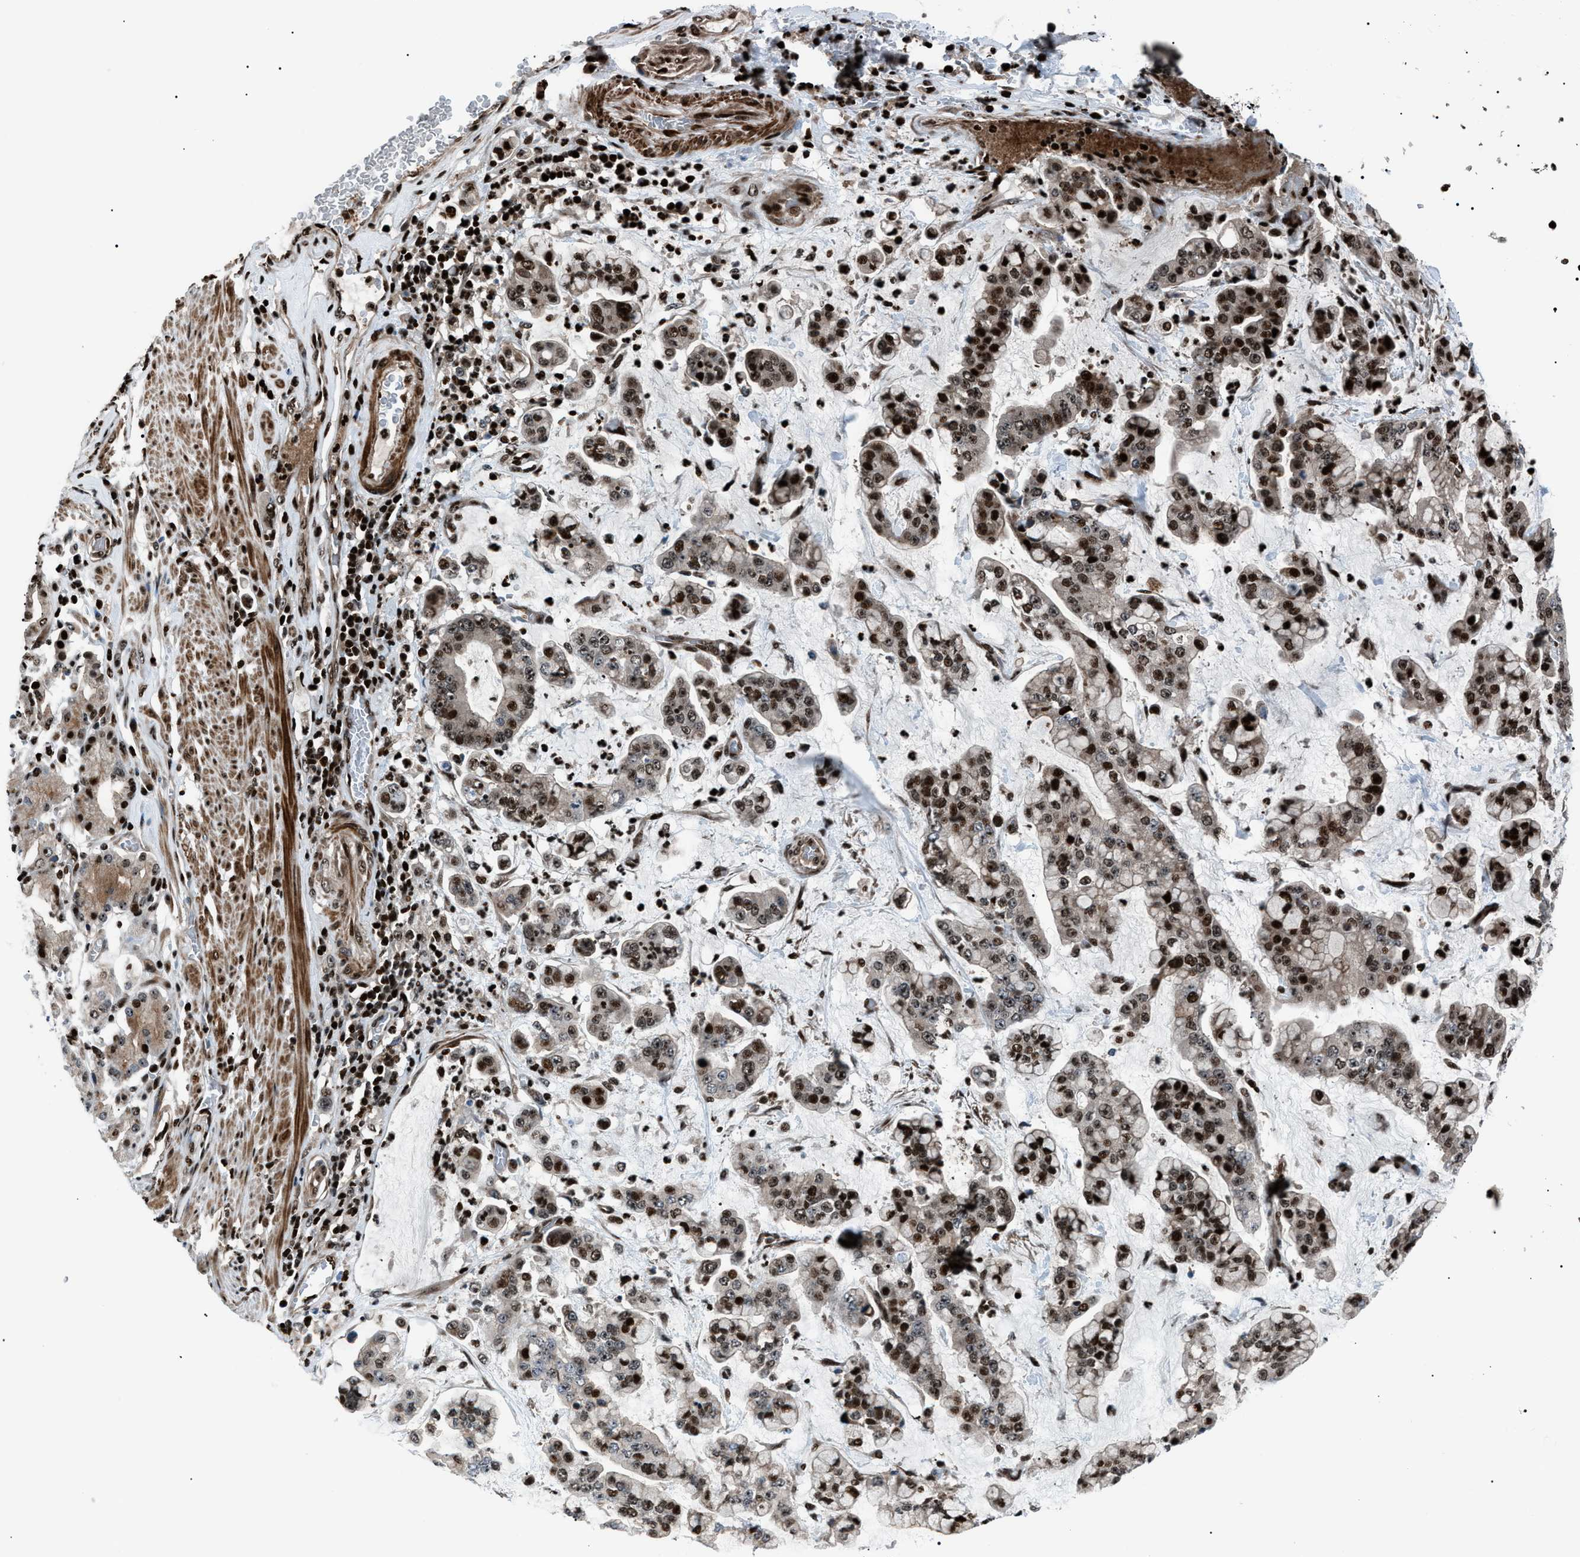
{"staining": {"intensity": "moderate", "quantity": ">75%", "location": "nuclear"}, "tissue": "stomach cancer", "cell_type": "Tumor cells", "image_type": "cancer", "snomed": [{"axis": "morphology", "description": "Normal tissue, NOS"}, {"axis": "morphology", "description": "Adenocarcinoma, NOS"}, {"axis": "topography", "description": "Stomach, upper"}, {"axis": "topography", "description": "Stomach"}], "caption": "This is an image of IHC staining of stomach cancer, which shows moderate staining in the nuclear of tumor cells.", "gene": "PRKX", "patient": {"sex": "male", "age": 76}}